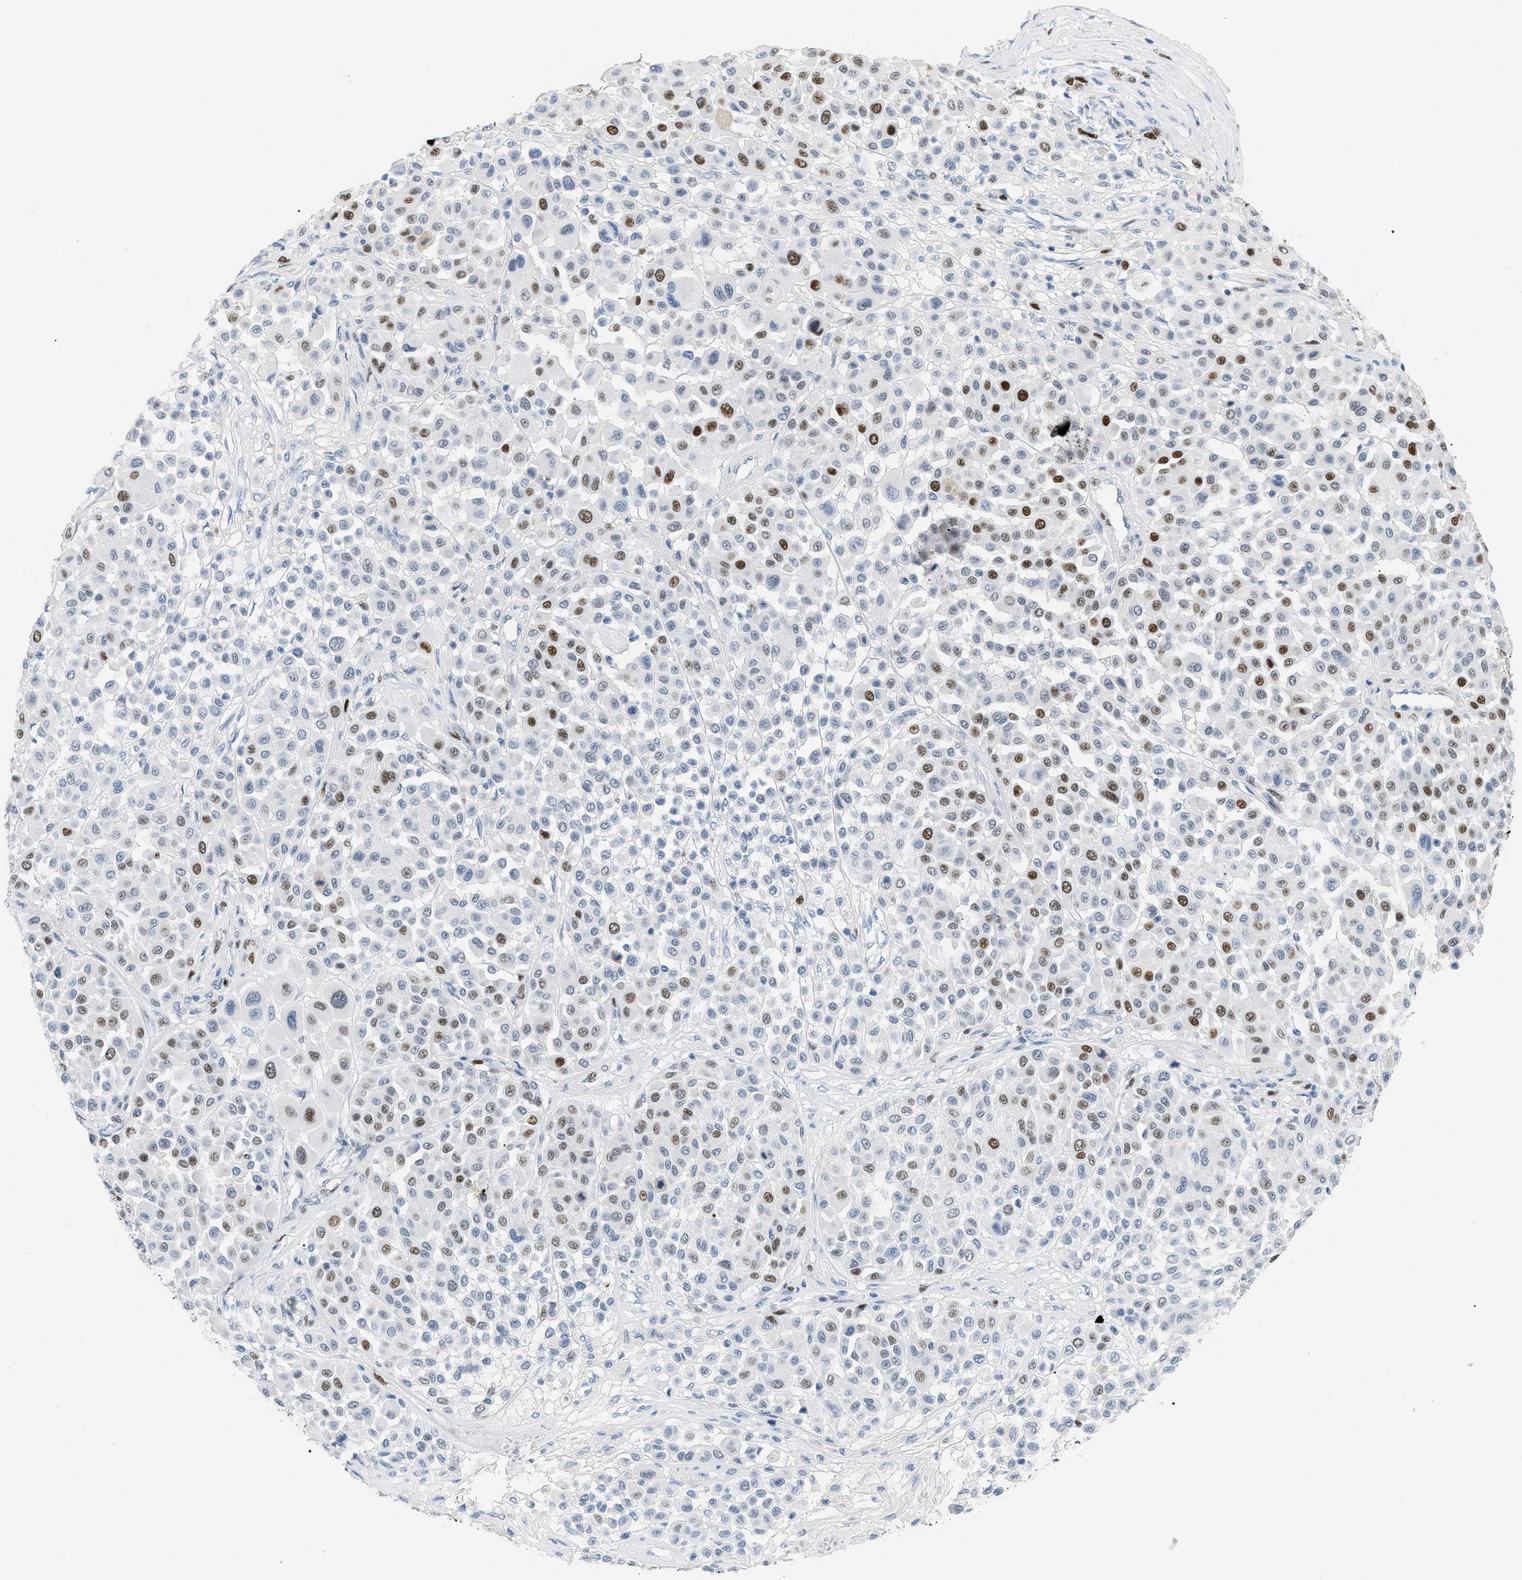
{"staining": {"intensity": "moderate", "quantity": "25%-75%", "location": "nuclear"}, "tissue": "melanoma", "cell_type": "Tumor cells", "image_type": "cancer", "snomed": [{"axis": "morphology", "description": "Malignant melanoma, Metastatic site"}, {"axis": "topography", "description": "Soft tissue"}], "caption": "Moderate nuclear protein staining is identified in approximately 25%-75% of tumor cells in malignant melanoma (metastatic site).", "gene": "MCM7", "patient": {"sex": "male", "age": 41}}